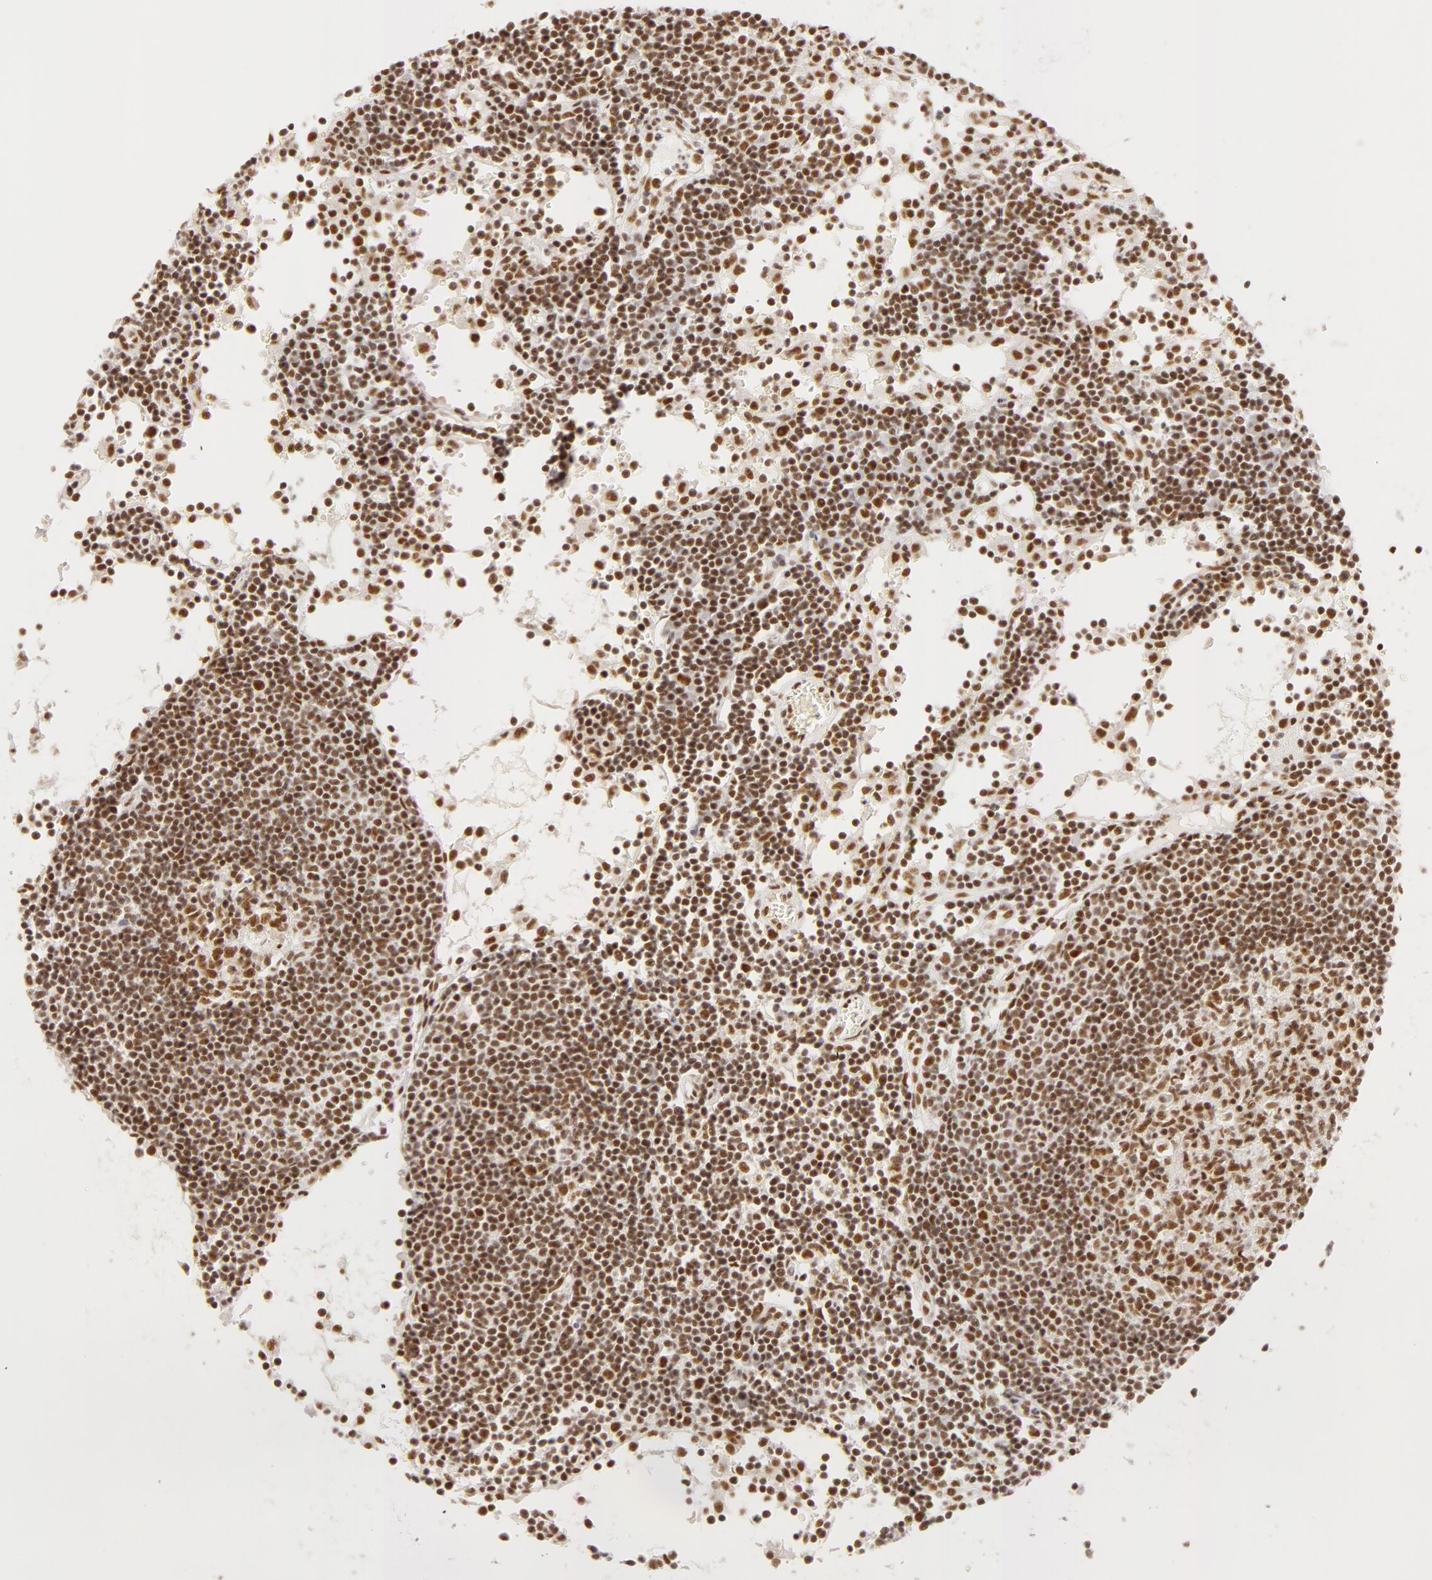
{"staining": {"intensity": "moderate", "quantity": ">75%", "location": "nuclear"}, "tissue": "lymph node", "cell_type": "Germinal center cells", "image_type": "normal", "snomed": [{"axis": "morphology", "description": "Normal tissue, NOS"}, {"axis": "topography", "description": "Lymph node"}], "caption": "Brown immunohistochemical staining in normal lymph node reveals moderate nuclear positivity in approximately >75% of germinal center cells.", "gene": "RBM39", "patient": {"sex": "female", "age": 55}}